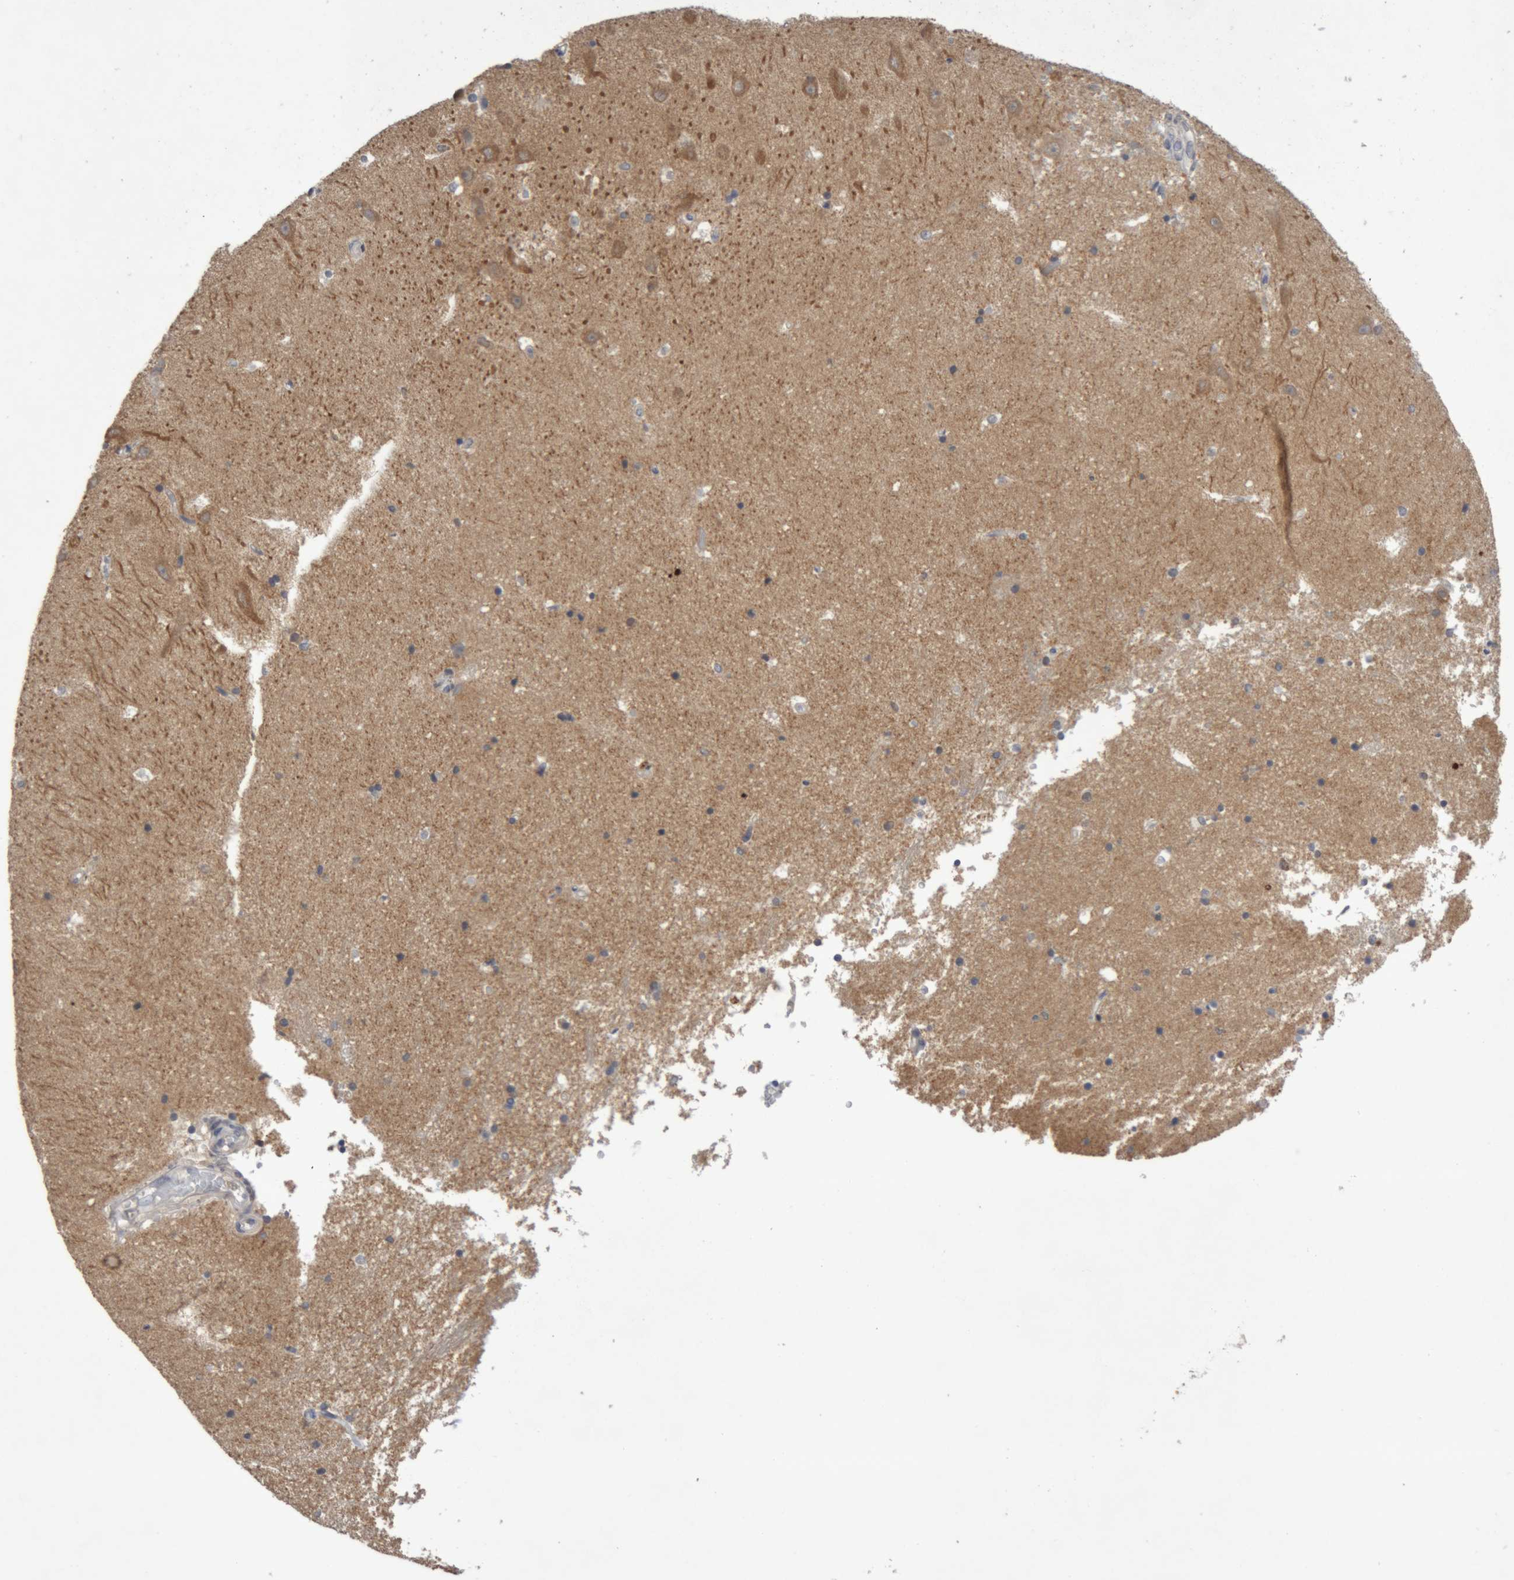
{"staining": {"intensity": "weak", "quantity": "<25%", "location": "cytoplasmic/membranous"}, "tissue": "hippocampus", "cell_type": "Glial cells", "image_type": "normal", "snomed": [{"axis": "morphology", "description": "Normal tissue, NOS"}, {"axis": "topography", "description": "Hippocampus"}], "caption": "This is an immunohistochemistry (IHC) histopathology image of benign human hippocampus. There is no expression in glial cells.", "gene": "NFATC2", "patient": {"sex": "male", "age": 45}}